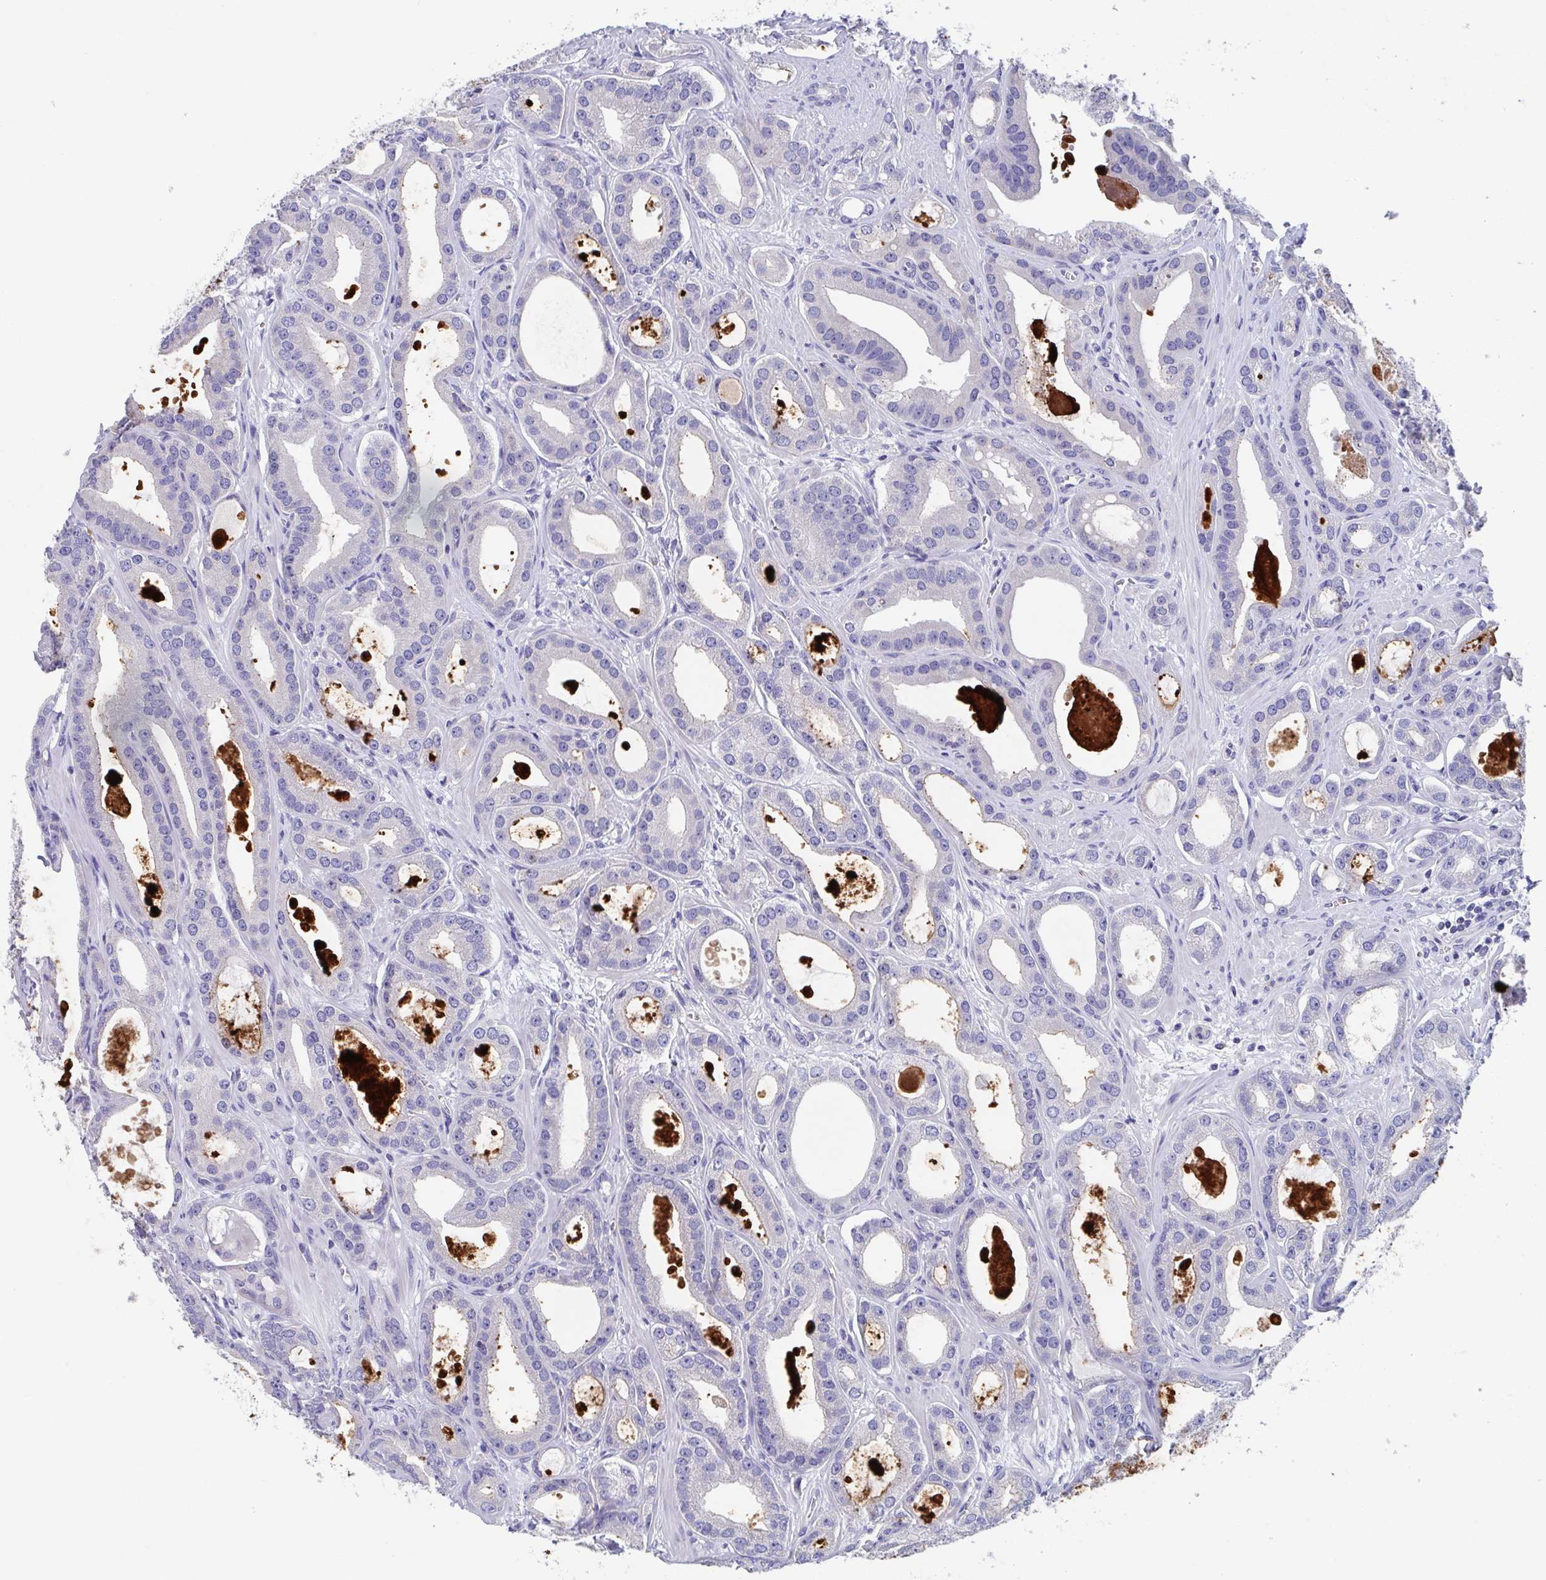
{"staining": {"intensity": "negative", "quantity": "none", "location": "none"}, "tissue": "prostate cancer", "cell_type": "Tumor cells", "image_type": "cancer", "snomed": [{"axis": "morphology", "description": "Adenocarcinoma, High grade"}, {"axis": "topography", "description": "Prostate"}], "caption": "IHC image of prostate adenocarcinoma (high-grade) stained for a protein (brown), which reveals no staining in tumor cells.", "gene": "LRRC58", "patient": {"sex": "male", "age": 65}}